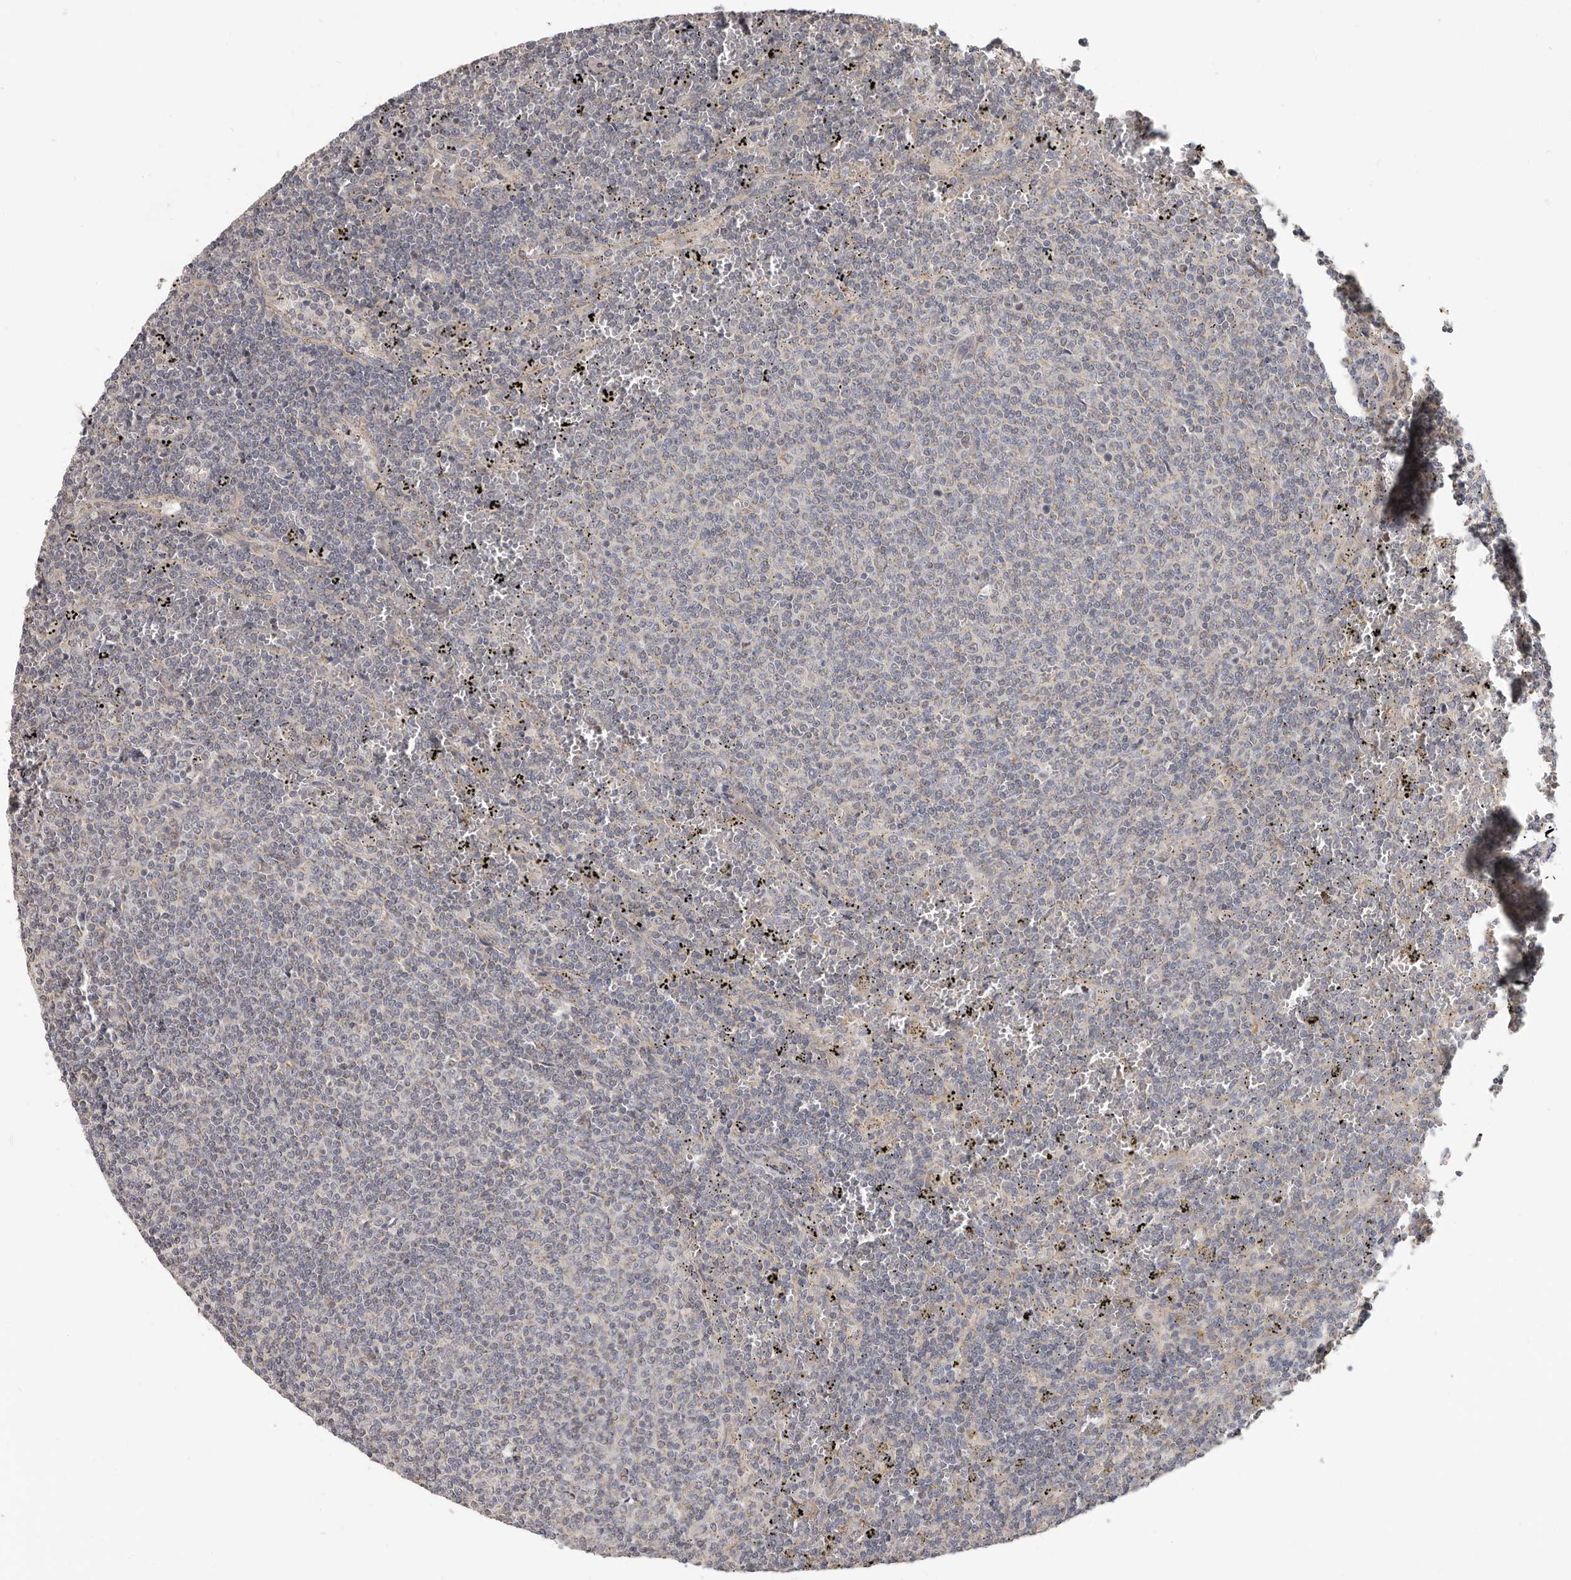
{"staining": {"intensity": "negative", "quantity": "none", "location": "none"}, "tissue": "lymphoma", "cell_type": "Tumor cells", "image_type": "cancer", "snomed": [{"axis": "morphology", "description": "Malignant lymphoma, non-Hodgkin's type, Low grade"}, {"axis": "topography", "description": "Spleen"}], "caption": "Tumor cells show no significant protein expression in lymphoma.", "gene": "UNK", "patient": {"sex": "female", "age": 50}}